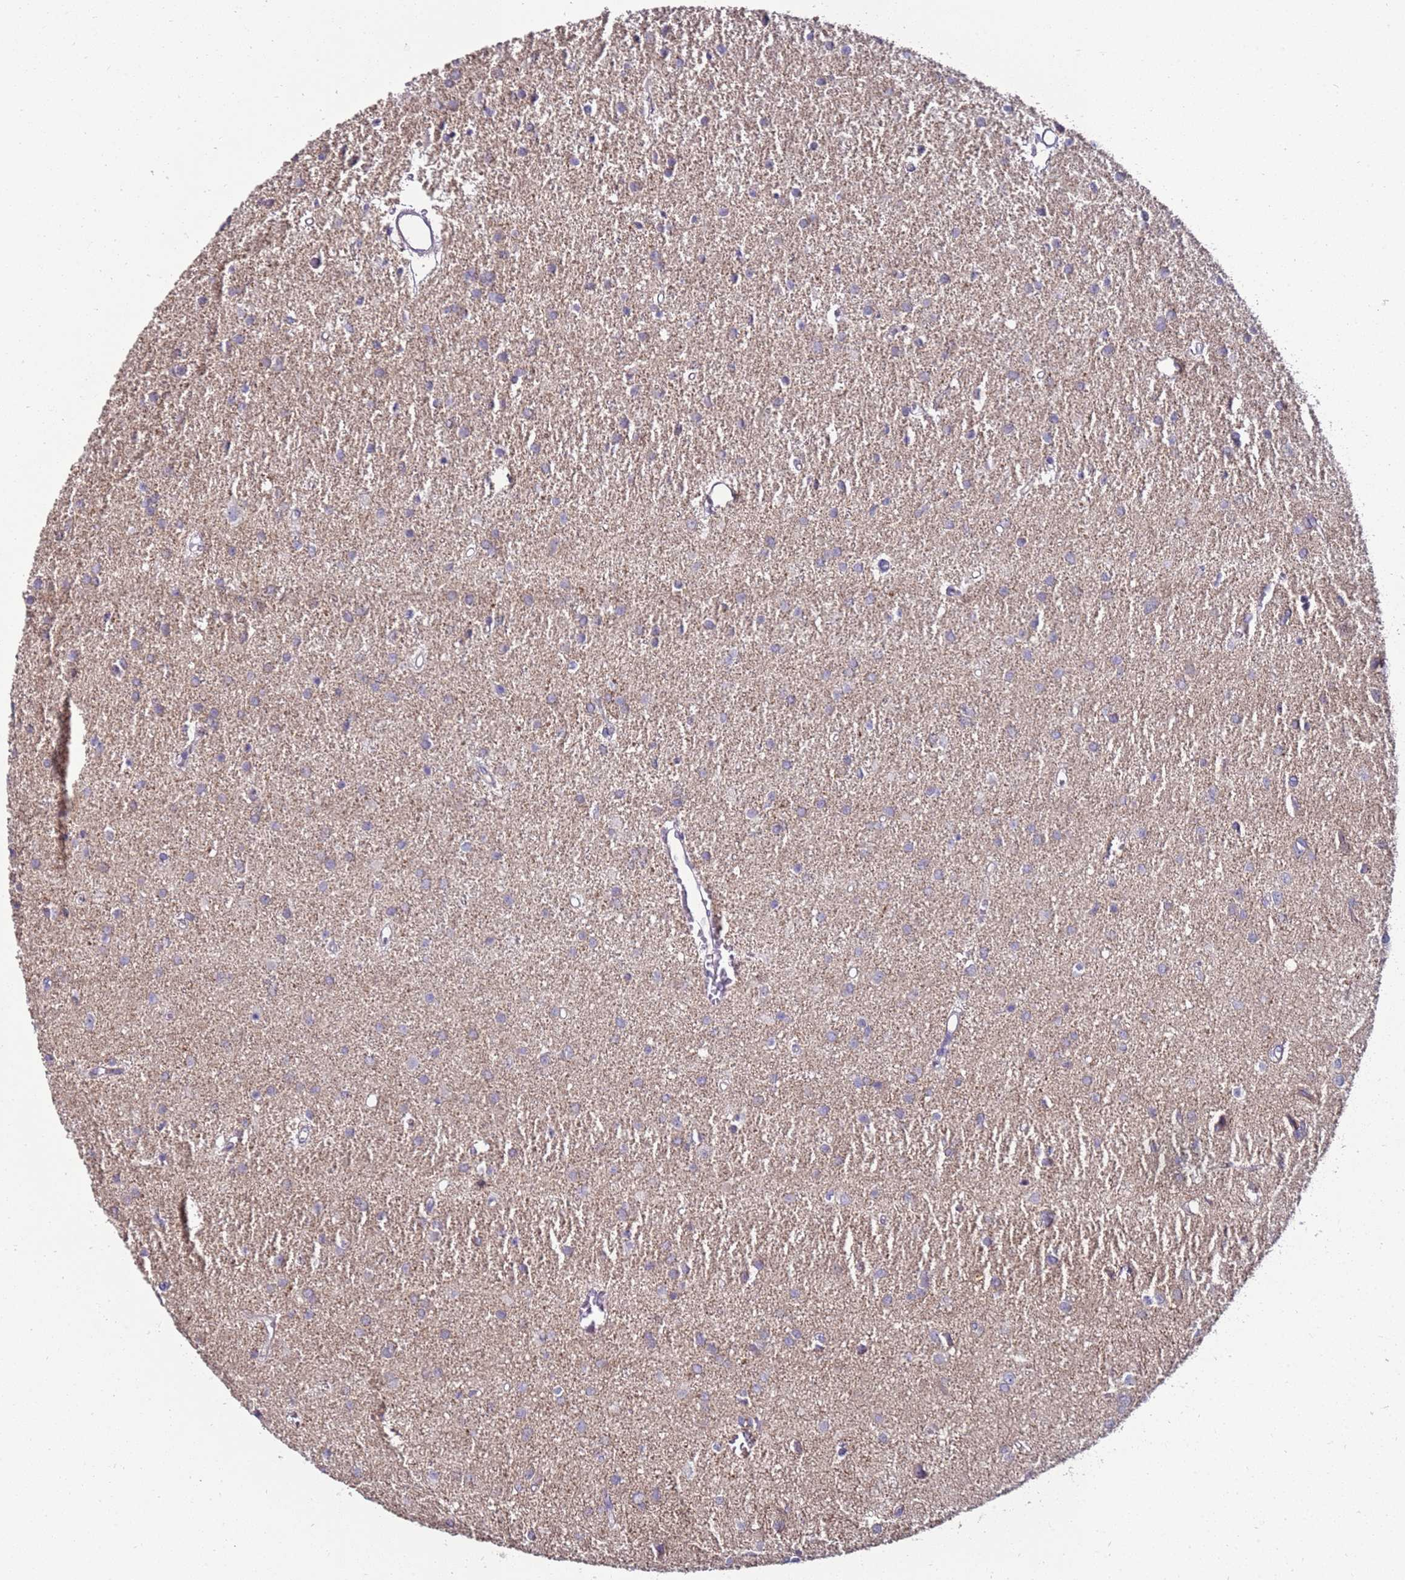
{"staining": {"intensity": "weak", "quantity": "<25%", "location": "cytoplasmic/membranous"}, "tissue": "glioma", "cell_type": "Tumor cells", "image_type": "cancer", "snomed": [{"axis": "morphology", "description": "Glioma, malignant, High grade"}, {"axis": "topography", "description": "Brain"}], "caption": "Glioma was stained to show a protein in brown. There is no significant expression in tumor cells.", "gene": "GPN3", "patient": {"sex": "female", "age": 50}}